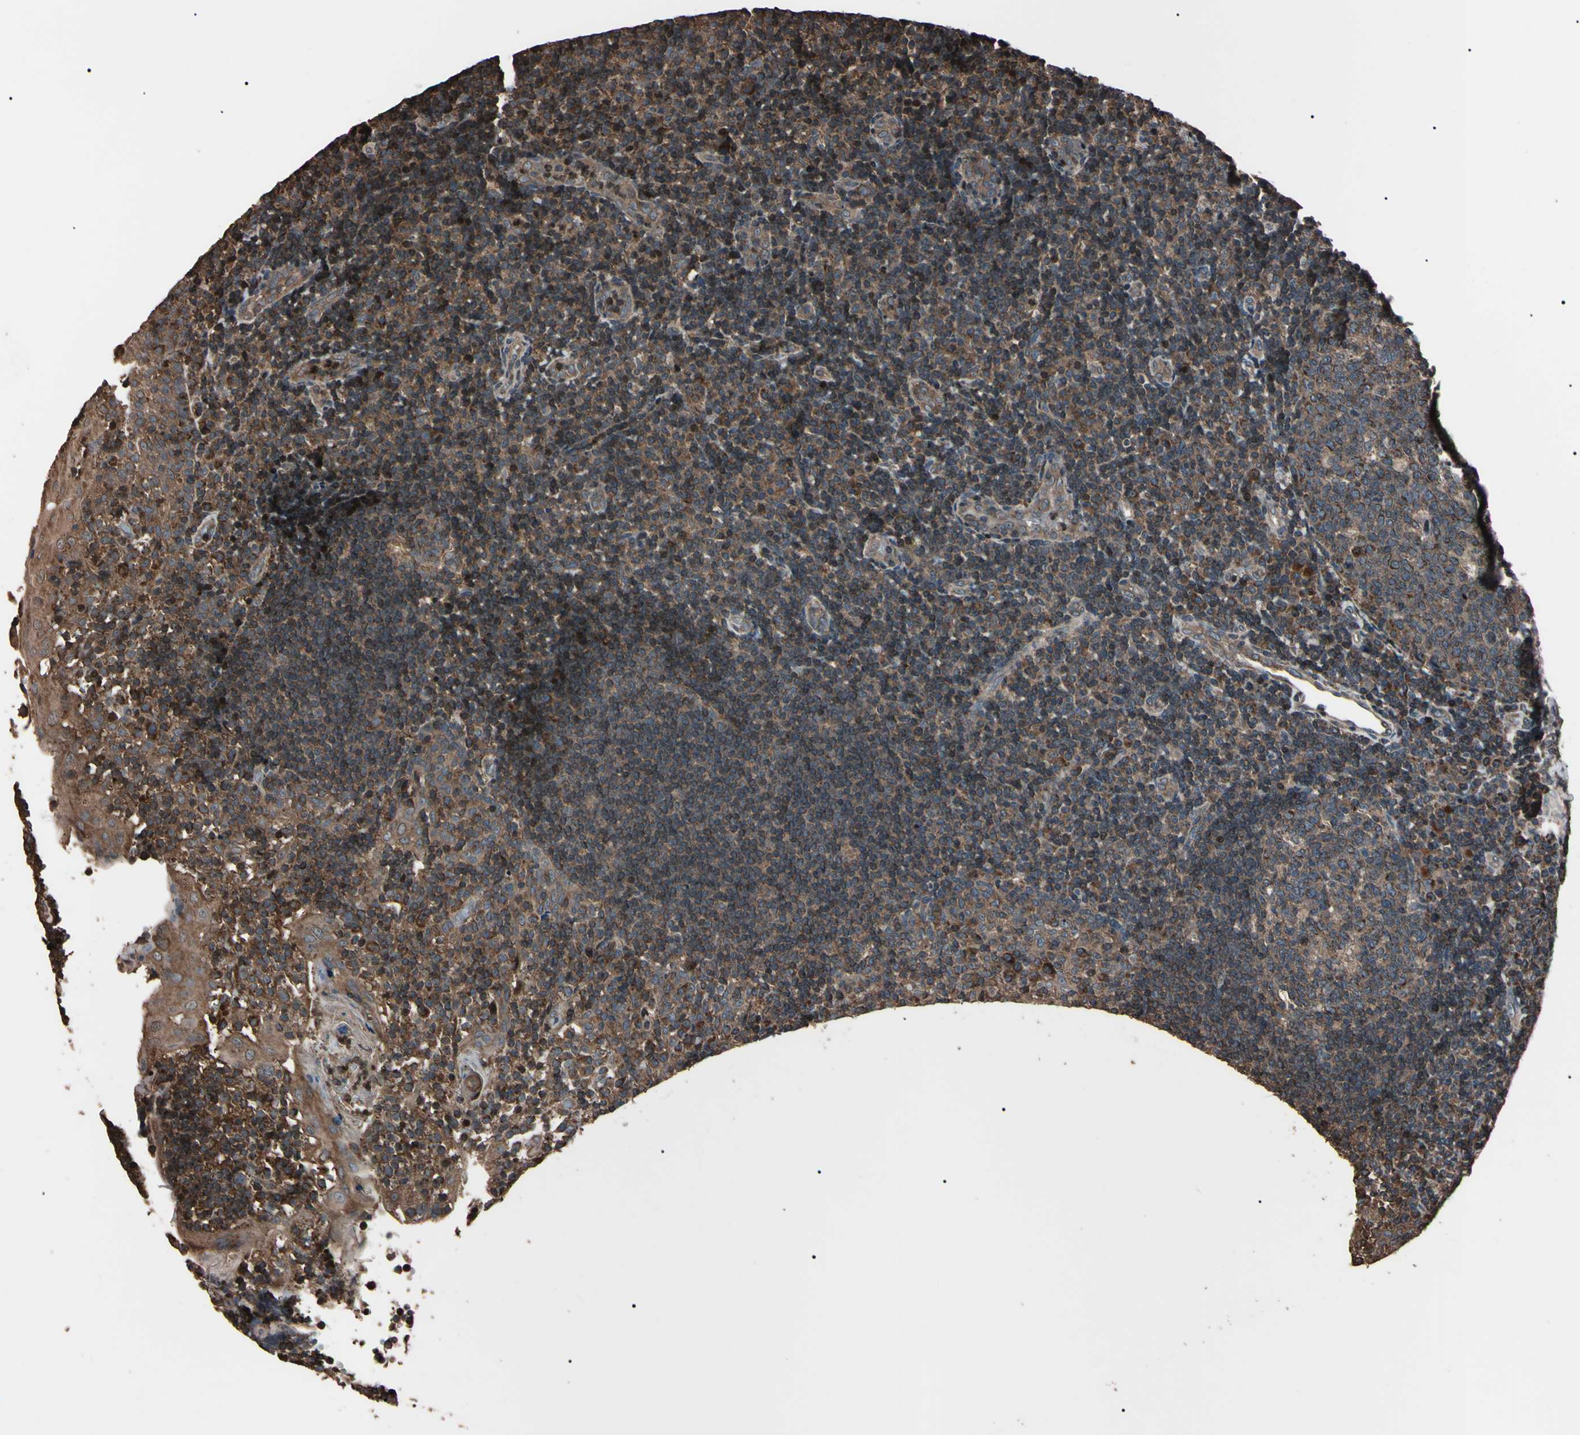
{"staining": {"intensity": "moderate", "quantity": "<25%", "location": "nuclear"}, "tissue": "tonsil", "cell_type": "Germinal center cells", "image_type": "normal", "snomed": [{"axis": "morphology", "description": "Normal tissue, NOS"}, {"axis": "topography", "description": "Tonsil"}], "caption": "A brown stain highlights moderate nuclear positivity of a protein in germinal center cells of benign tonsil. Nuclei are stained in blue.", "gene": "TNFRSF1A", "patient": {"sex": "female", "age": 40}}